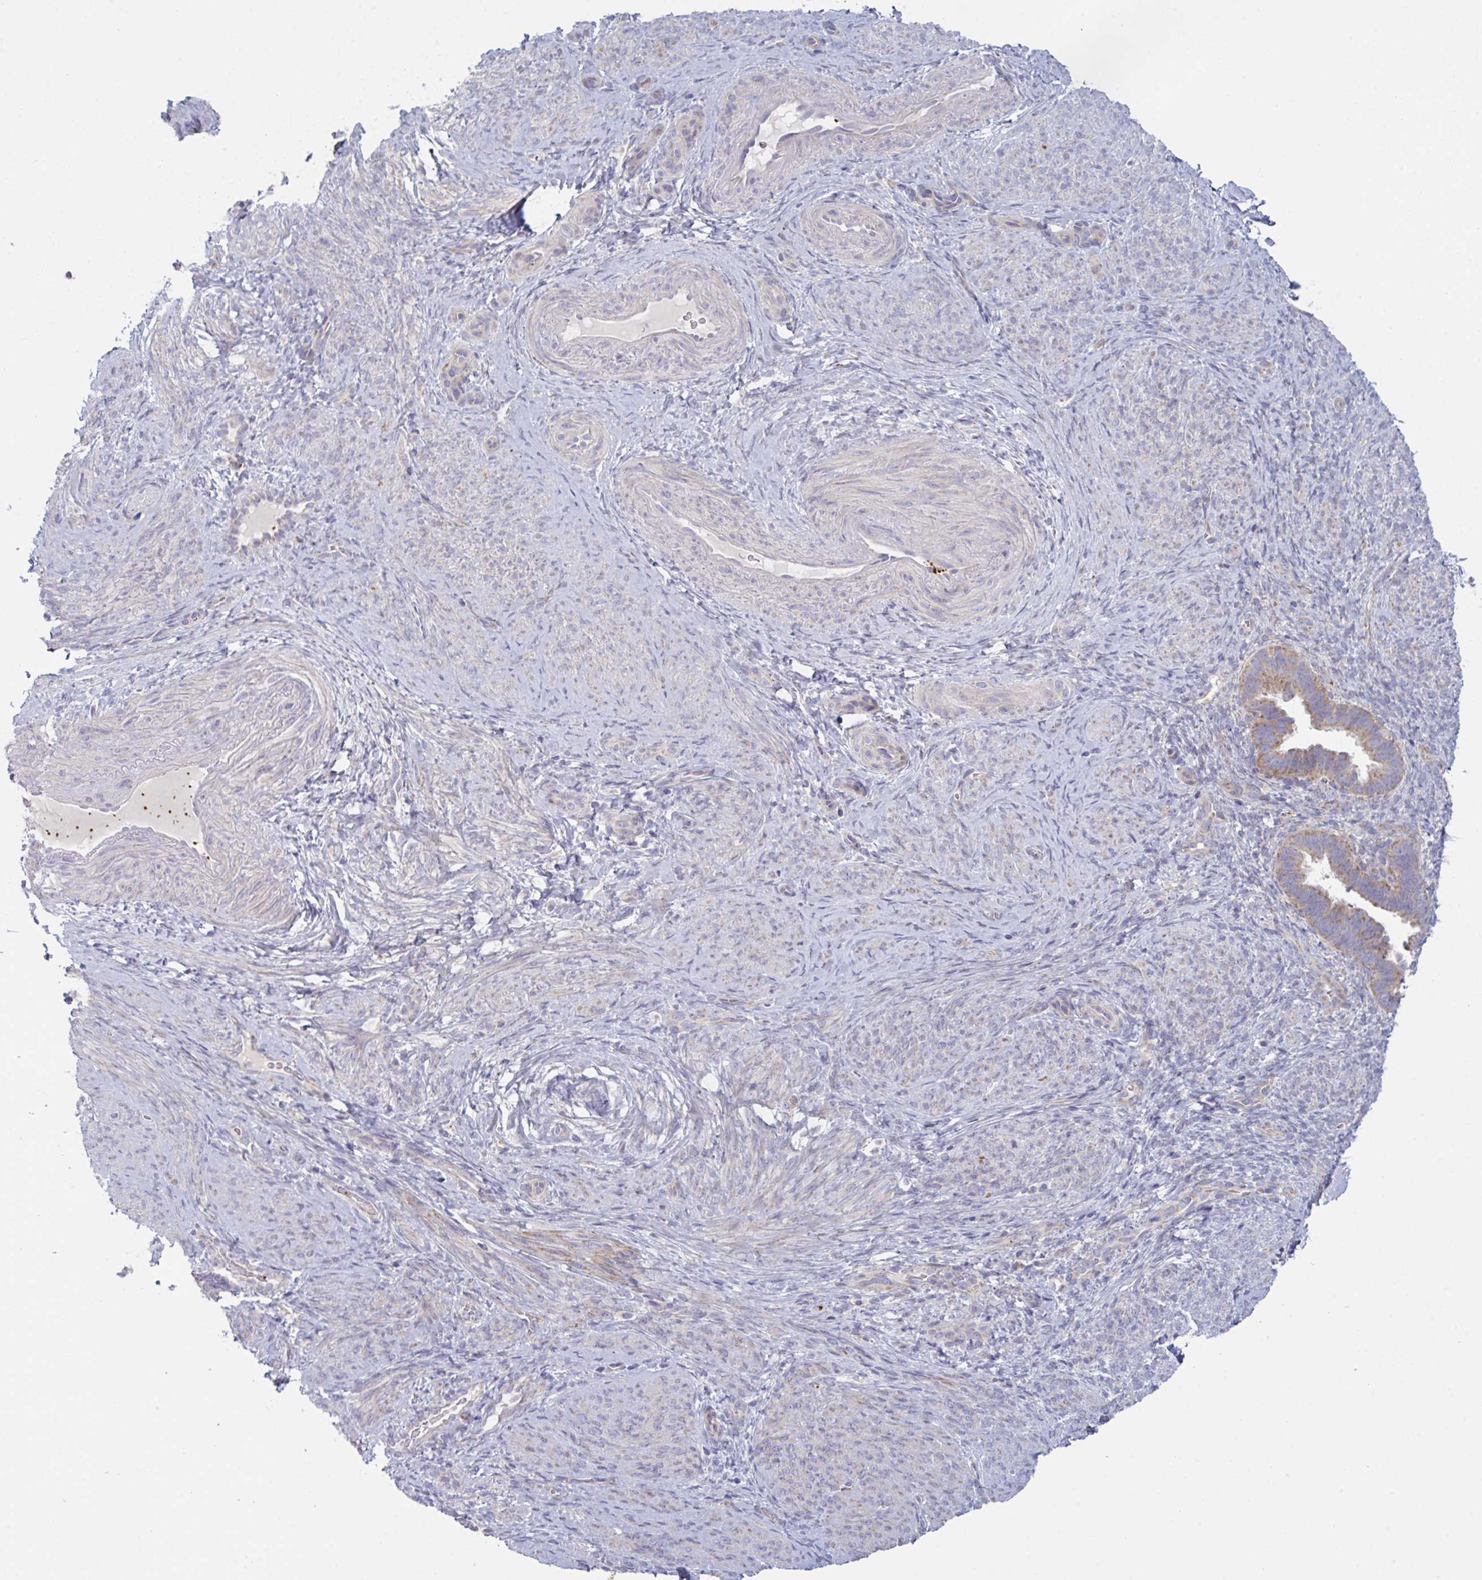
{"staining": {"intensity": "negative", "quantity": "none", "location": "none"}, "tissue": "endometrium", "cell_type": "Cells in endometrial stroma", "image_type": "normal", "snomed": [{"axis": "morphology", "description": "Normal tissue, NOS"}, {"axis": "topography", "description": "Endometrium"}], "caption": "The photomicrograph demonstrates no significant staining in cells in endometrial stroma of endometrium. The staining was performed using DAB to visualize the protein expression in brown, while the nuclei were stained in blue with hematoxylin (Magnification: 20x).", "gene": "MRPS2", "patient": {"sex": "female", "age": 34}}